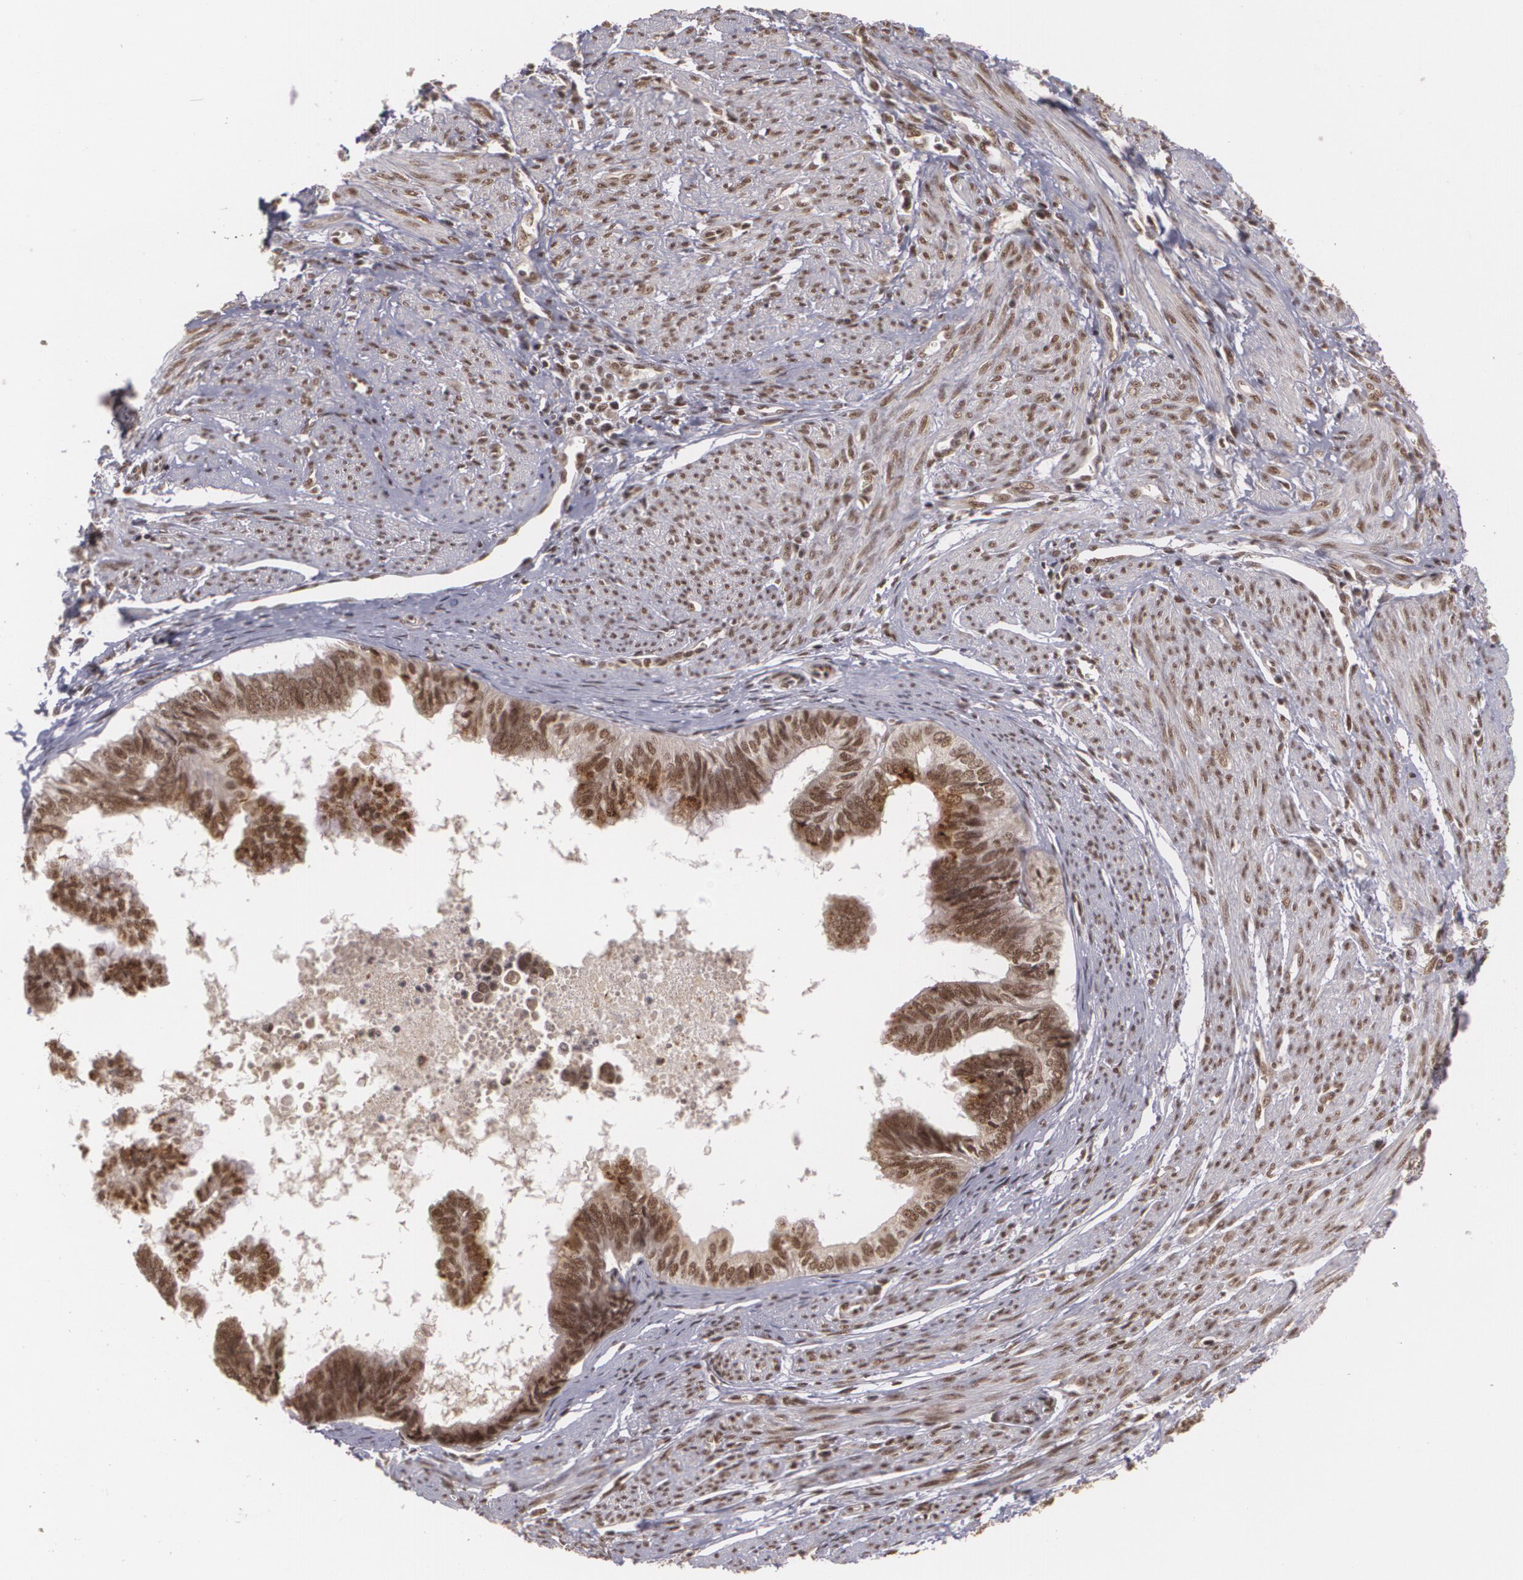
{"staining": {"intensity": "strong", "quantity": ">75%", "location": "nuclear"}, "tissue": "endometrial cancer", "cell_type": "Tumor cells", "image_type": "cancer", "snomed": [{"axis": "morphology", "description": "Adenocarcinoma, NOS"}, {"axis": "topography", "description": "Endometrium"}], "caption": "An IHC histopathology image of neoplastic tissue is shown. Protein staining in brown labels strong nuclear positivity in endometrial cancer (adenocarcinoma) within tumor cells. Using DAB (brown) and hematoxylin (blue) stains, captured at high magnification using brightfield microscopy.", "gene": "RXRB", "patient": {"sex": "female", "age": 75}}